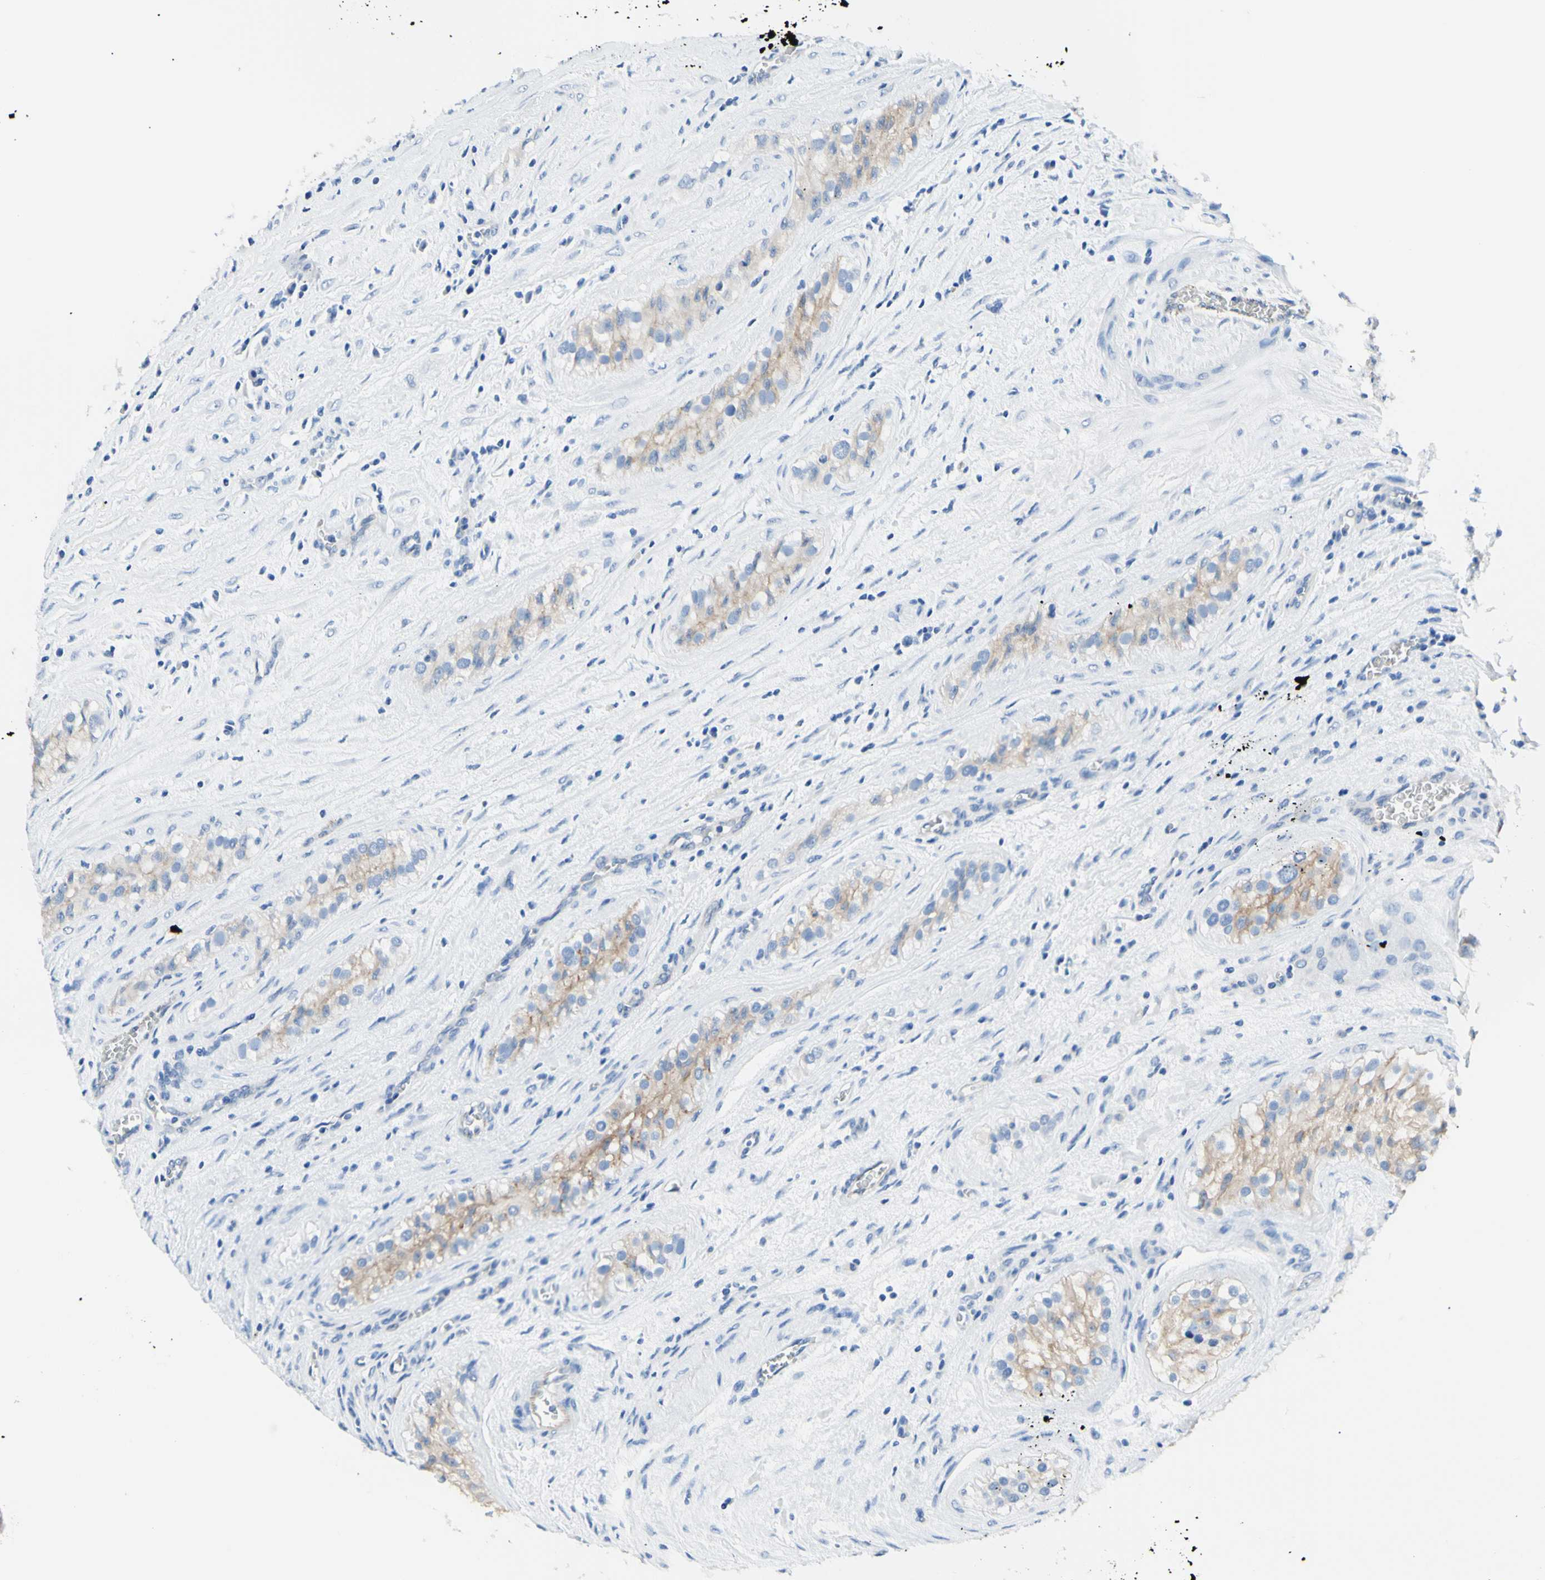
{"staining": {"intensity": "weak", "quantity": "25%-75%", "location": "cytoplasmic/membranous"}, "tissue": "testis cancer", "cell_type": "Tumor cells", "image_type": "cancer", "snomed": [{"axis": "morphology", "description": "Carcinoma, Embryonal, NOS"}, {"axis": "topography", "description": "Testis"}], "caption": "Protein analysis of testis cancer (embryonal carcinoma) tissue reveals weak cytoplasmic/membranous positivity in about 25%-75% of tumor cells.", "gene": "HPCA", "patient": {"sex": "male", "age": 28}}